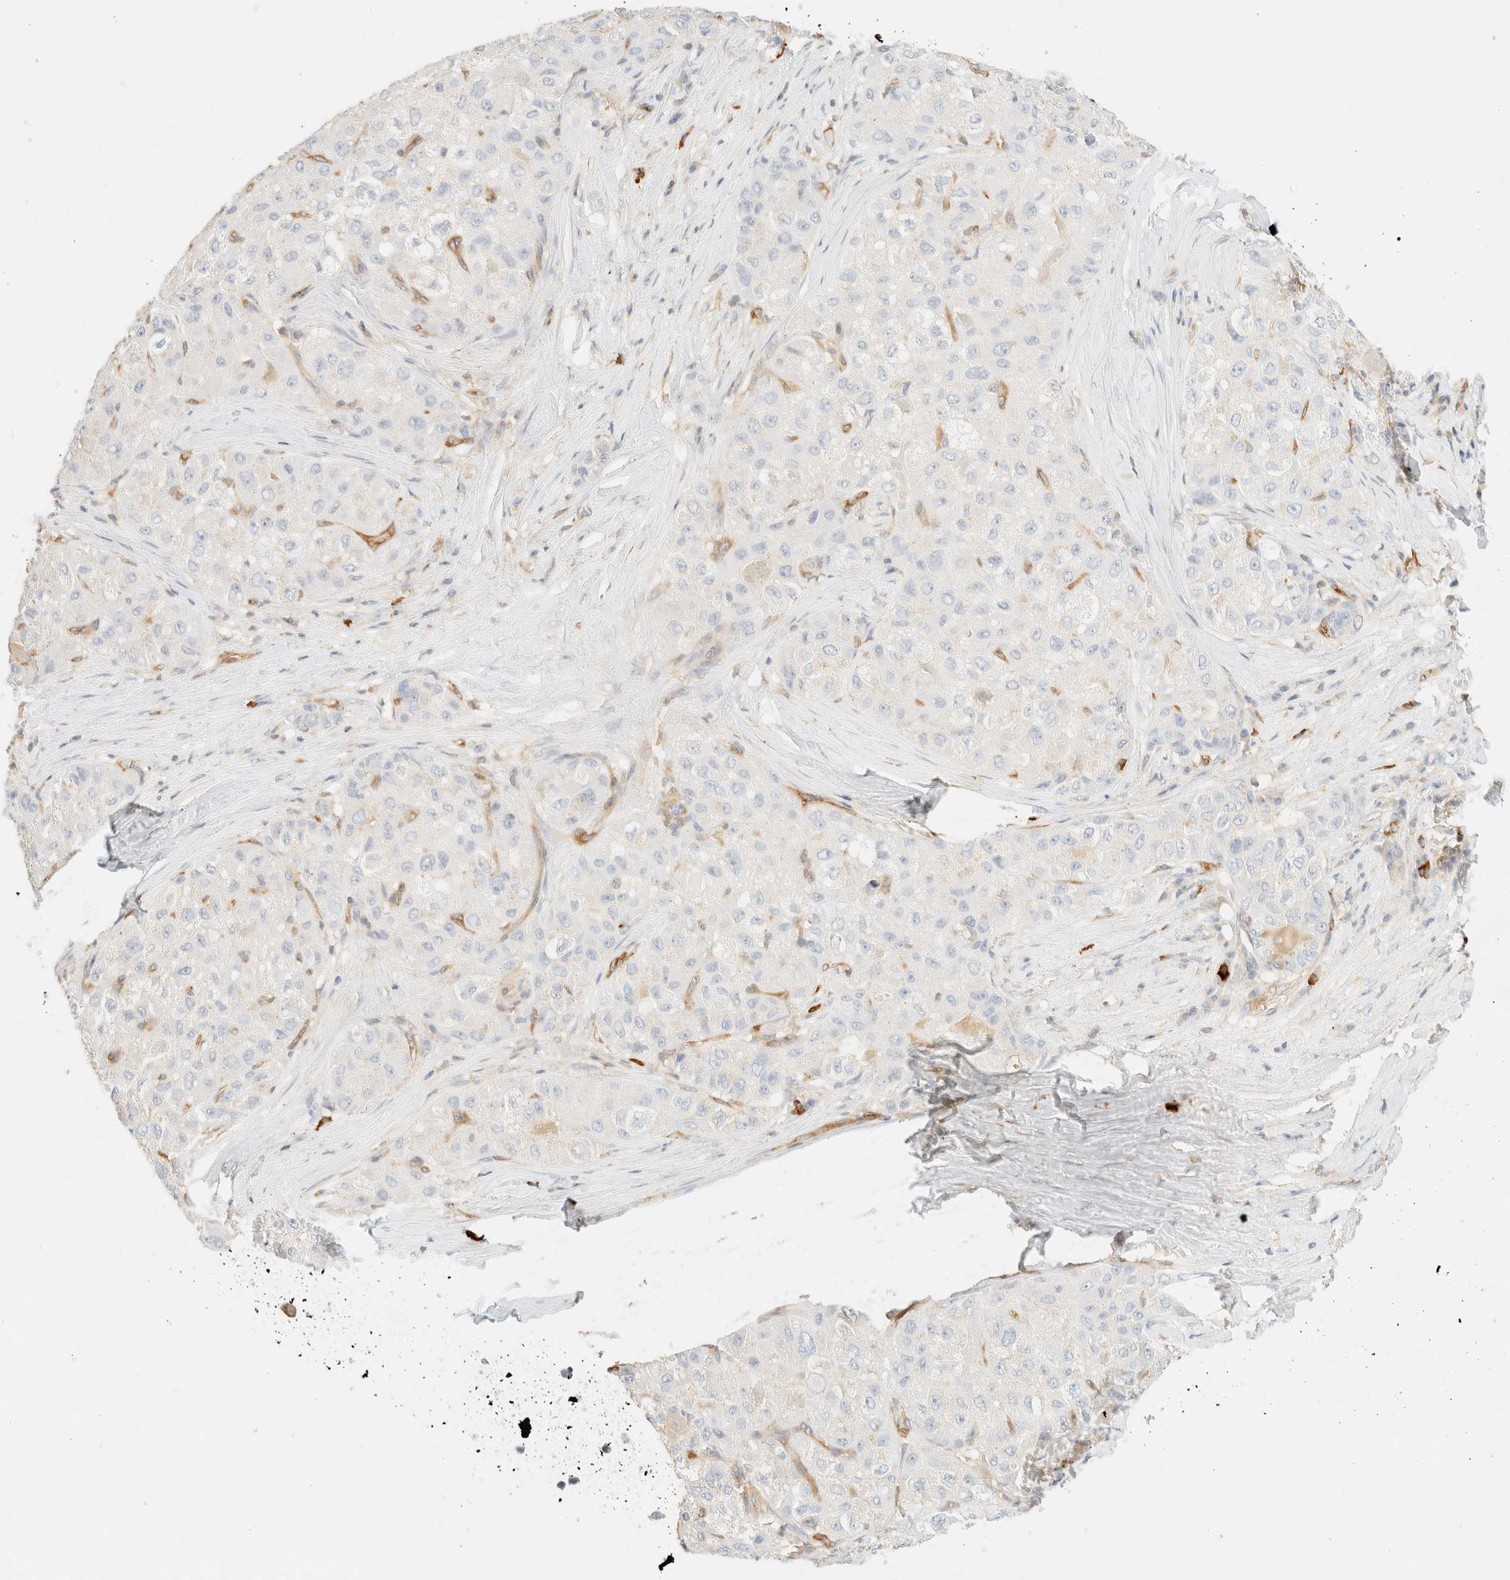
{"staining": {"intensity": "negative", "quantity": "none", "location": "none"}, "tissue": "liver cancer", "cell_type": "Tumor cells", "image_type": "cancer", "snomed": [{"axis": "morphology", "description": "Carcinoma, Hepatocellular, NOS"}, {"axis": "topography", "description": "Liver"}], "caption": "Tumor cells are negative for protein expression in human hepatocellular carcinoma (liver). (DAB IHC, high magnification).", "gene": "FHOD1", "patient": {"sex": "male", "age": 80}}